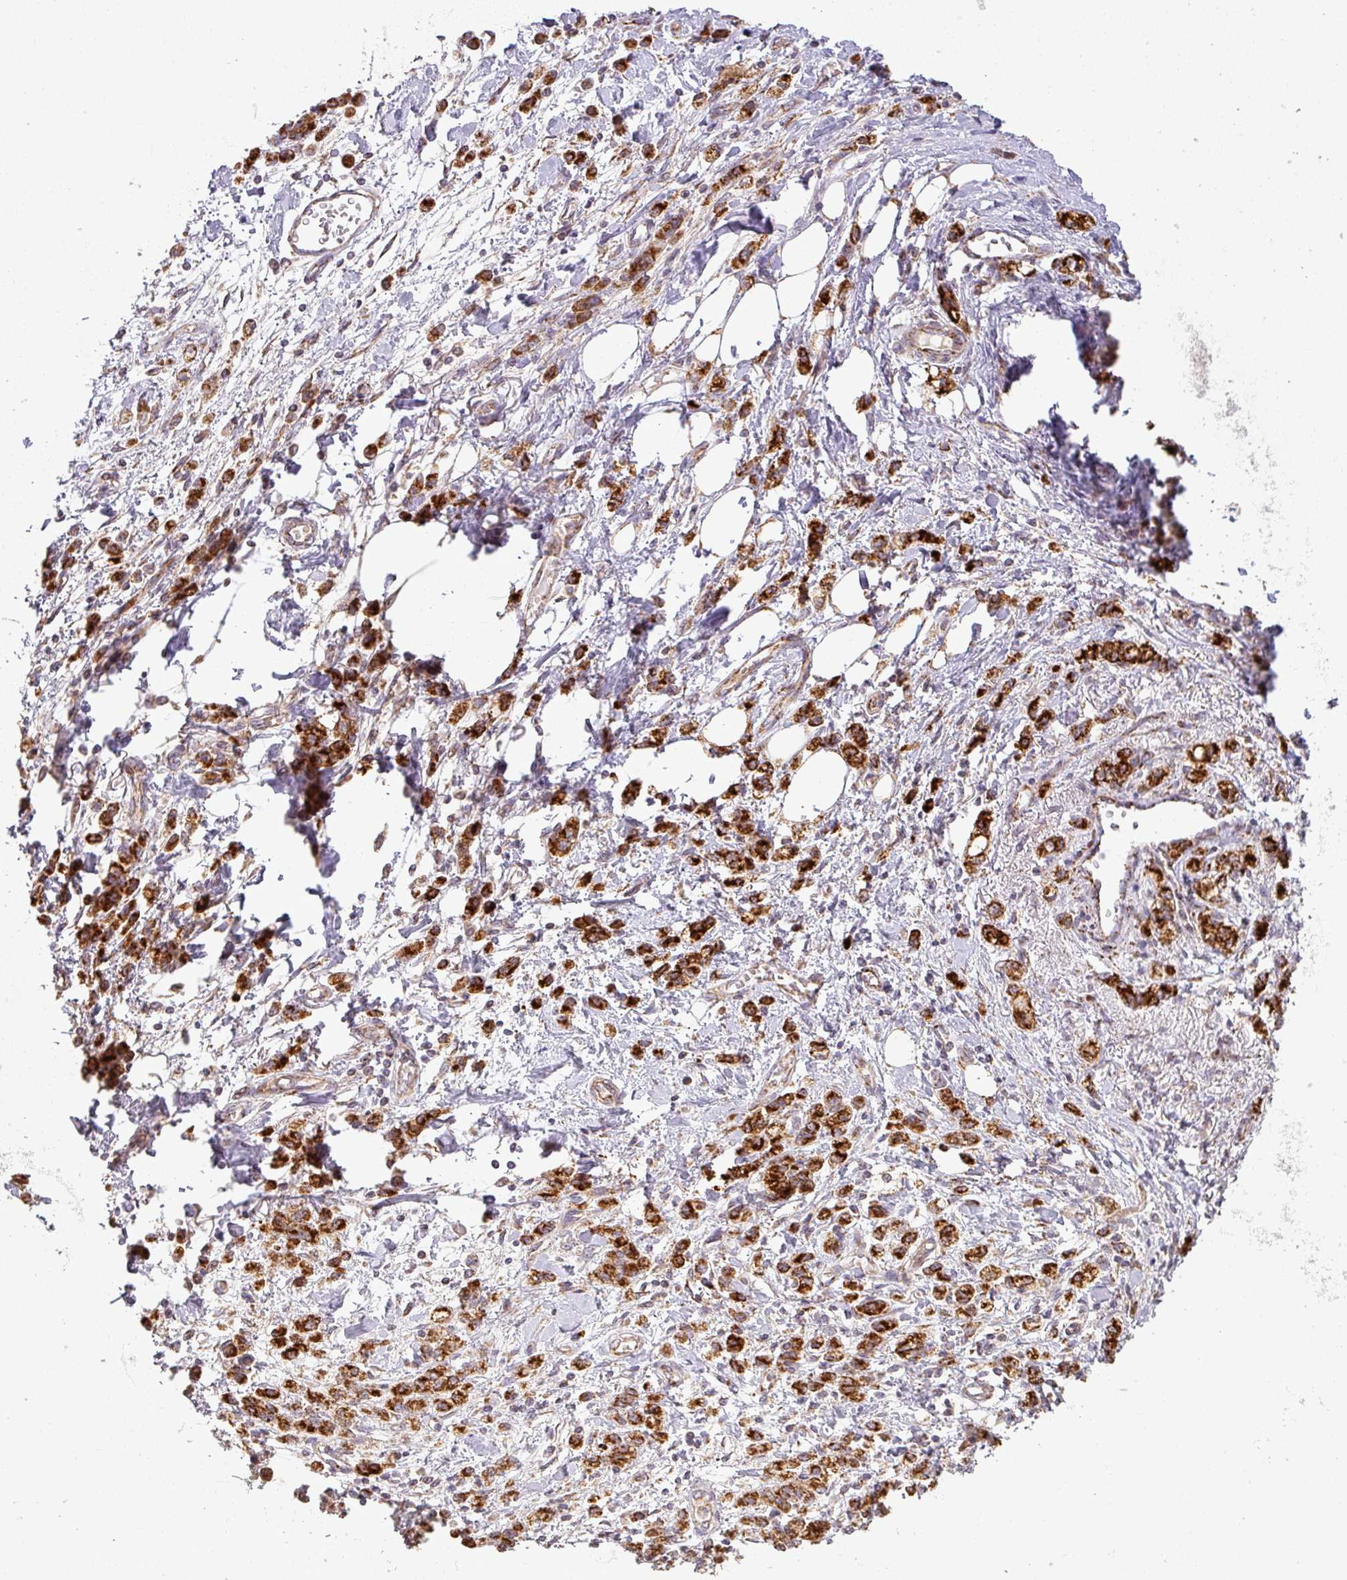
{"staining": {"intensity": "strong", "quantity": ">75%", "location": "cytoplasmic/membranous"}, "tissue": "stomach cancer", "cell_type": "Tumor cells", "image_type": "cancer", "snomed": [{"axis": "morphology", "description": "Adenocarcinoma, NOS"}, {"axis": "topography", "description": "Stomach"}], "caption": "An image showing strong cytoplasmic/membranous positivity in about >75% of tumor cells in stomach cancer, as visualized by brown immunohistochemical staining.", "gene": "GPD2", "patient": {"sex": "male", "age": 77}}